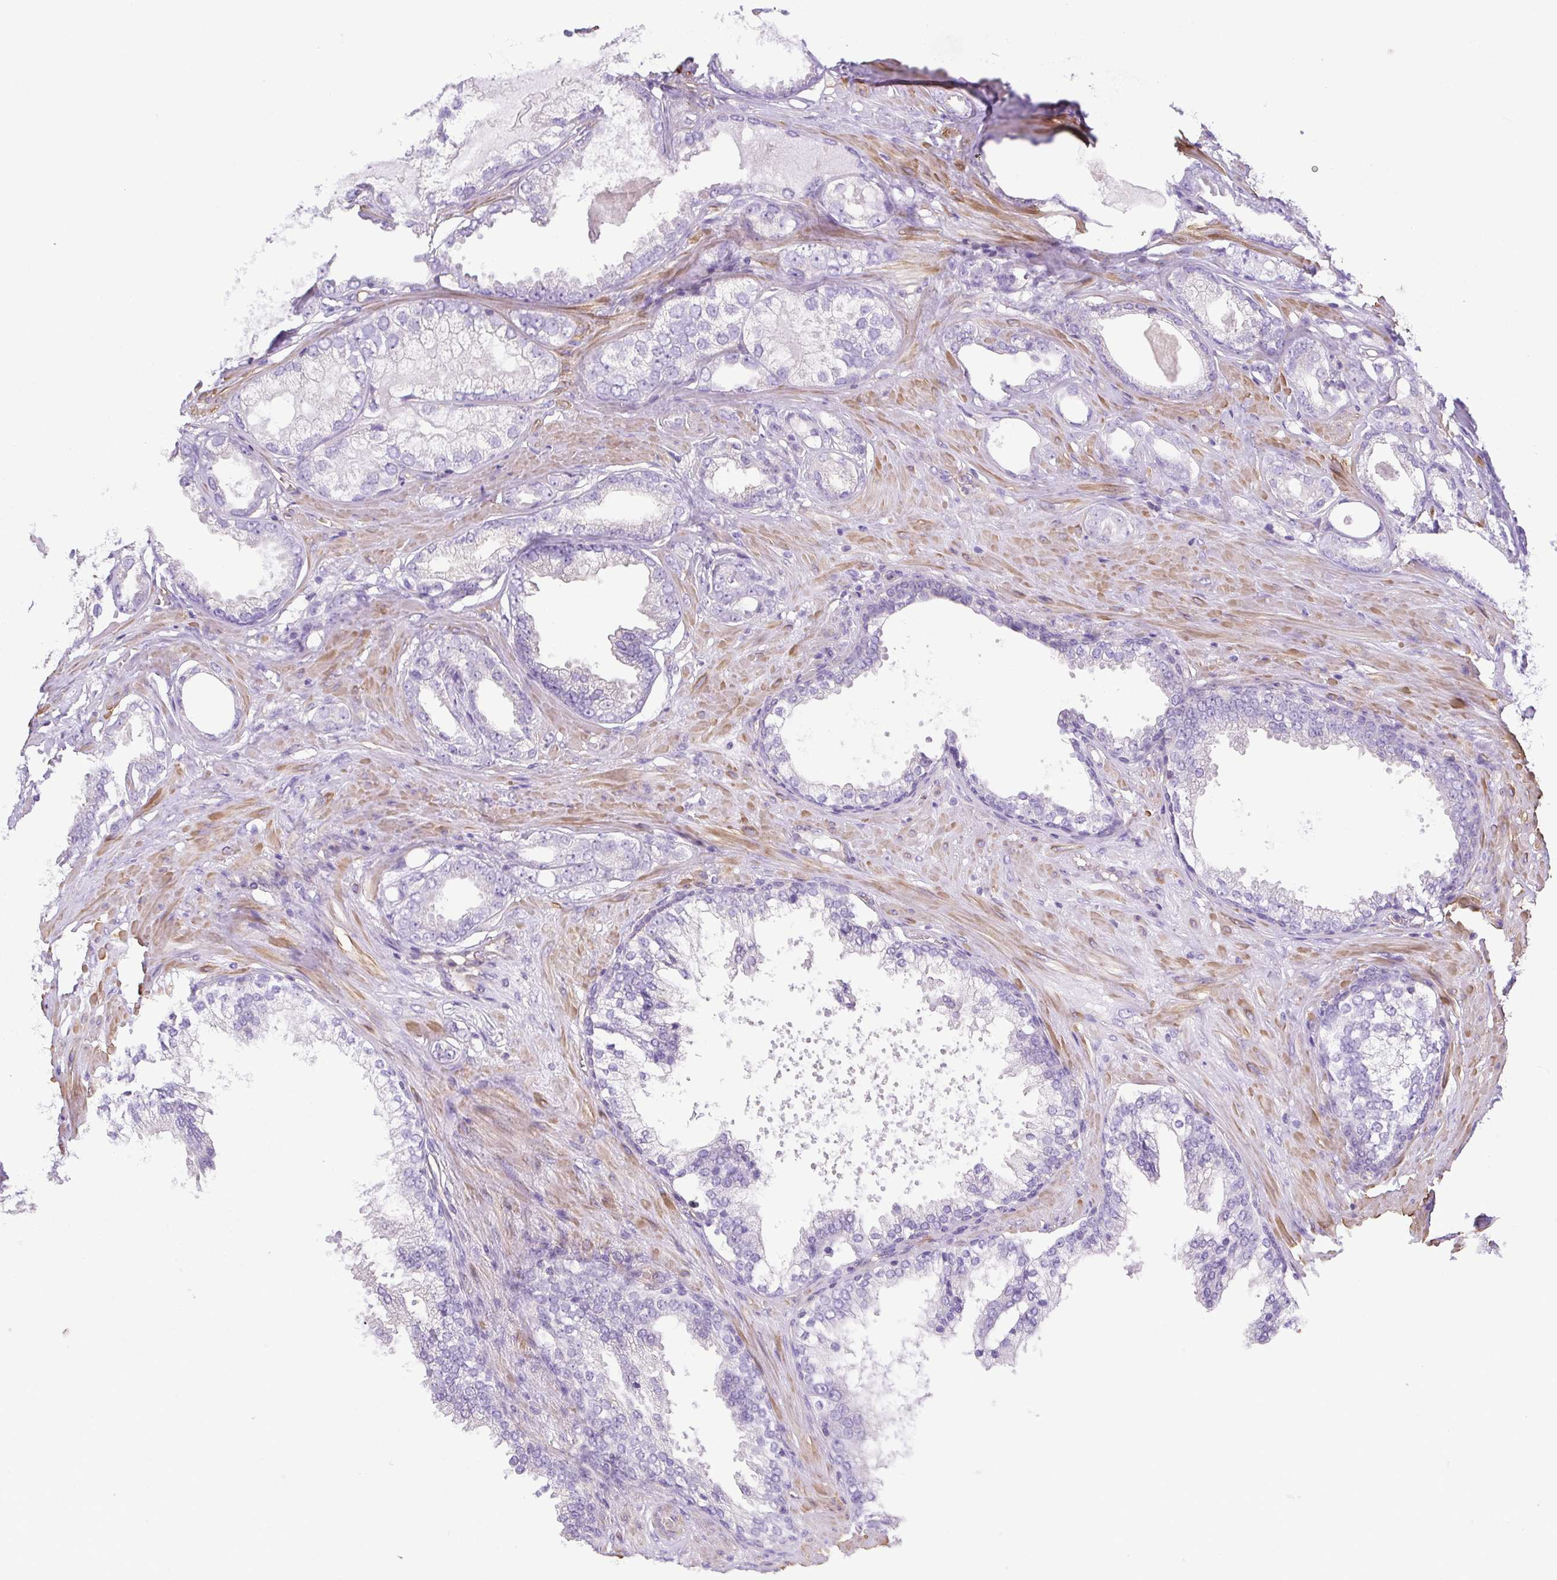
{"staining": {"intensity": "negative", "quantity": "none", "location": "none"}, "tissue": "prostate cancer", "cell_type": "Tumor cells", "image_type": "cancer", "snomed": [{"axis": "morphology", "description": "Adenocarcinoma, Low grade"}, {"axis": "topography", "description": "Prostate"}], "caption": "This histopathology image is of low-grade adenocarcinoma (prostate) stained with IHC to label a protein in brown with the nuclei are counter-stained blue. There is no expression in tumor cells. (DAB immunohistochemistry (IHC), high magnification).", "gene": "MYL6", "patient": {"sex": "male", "age": 65}}